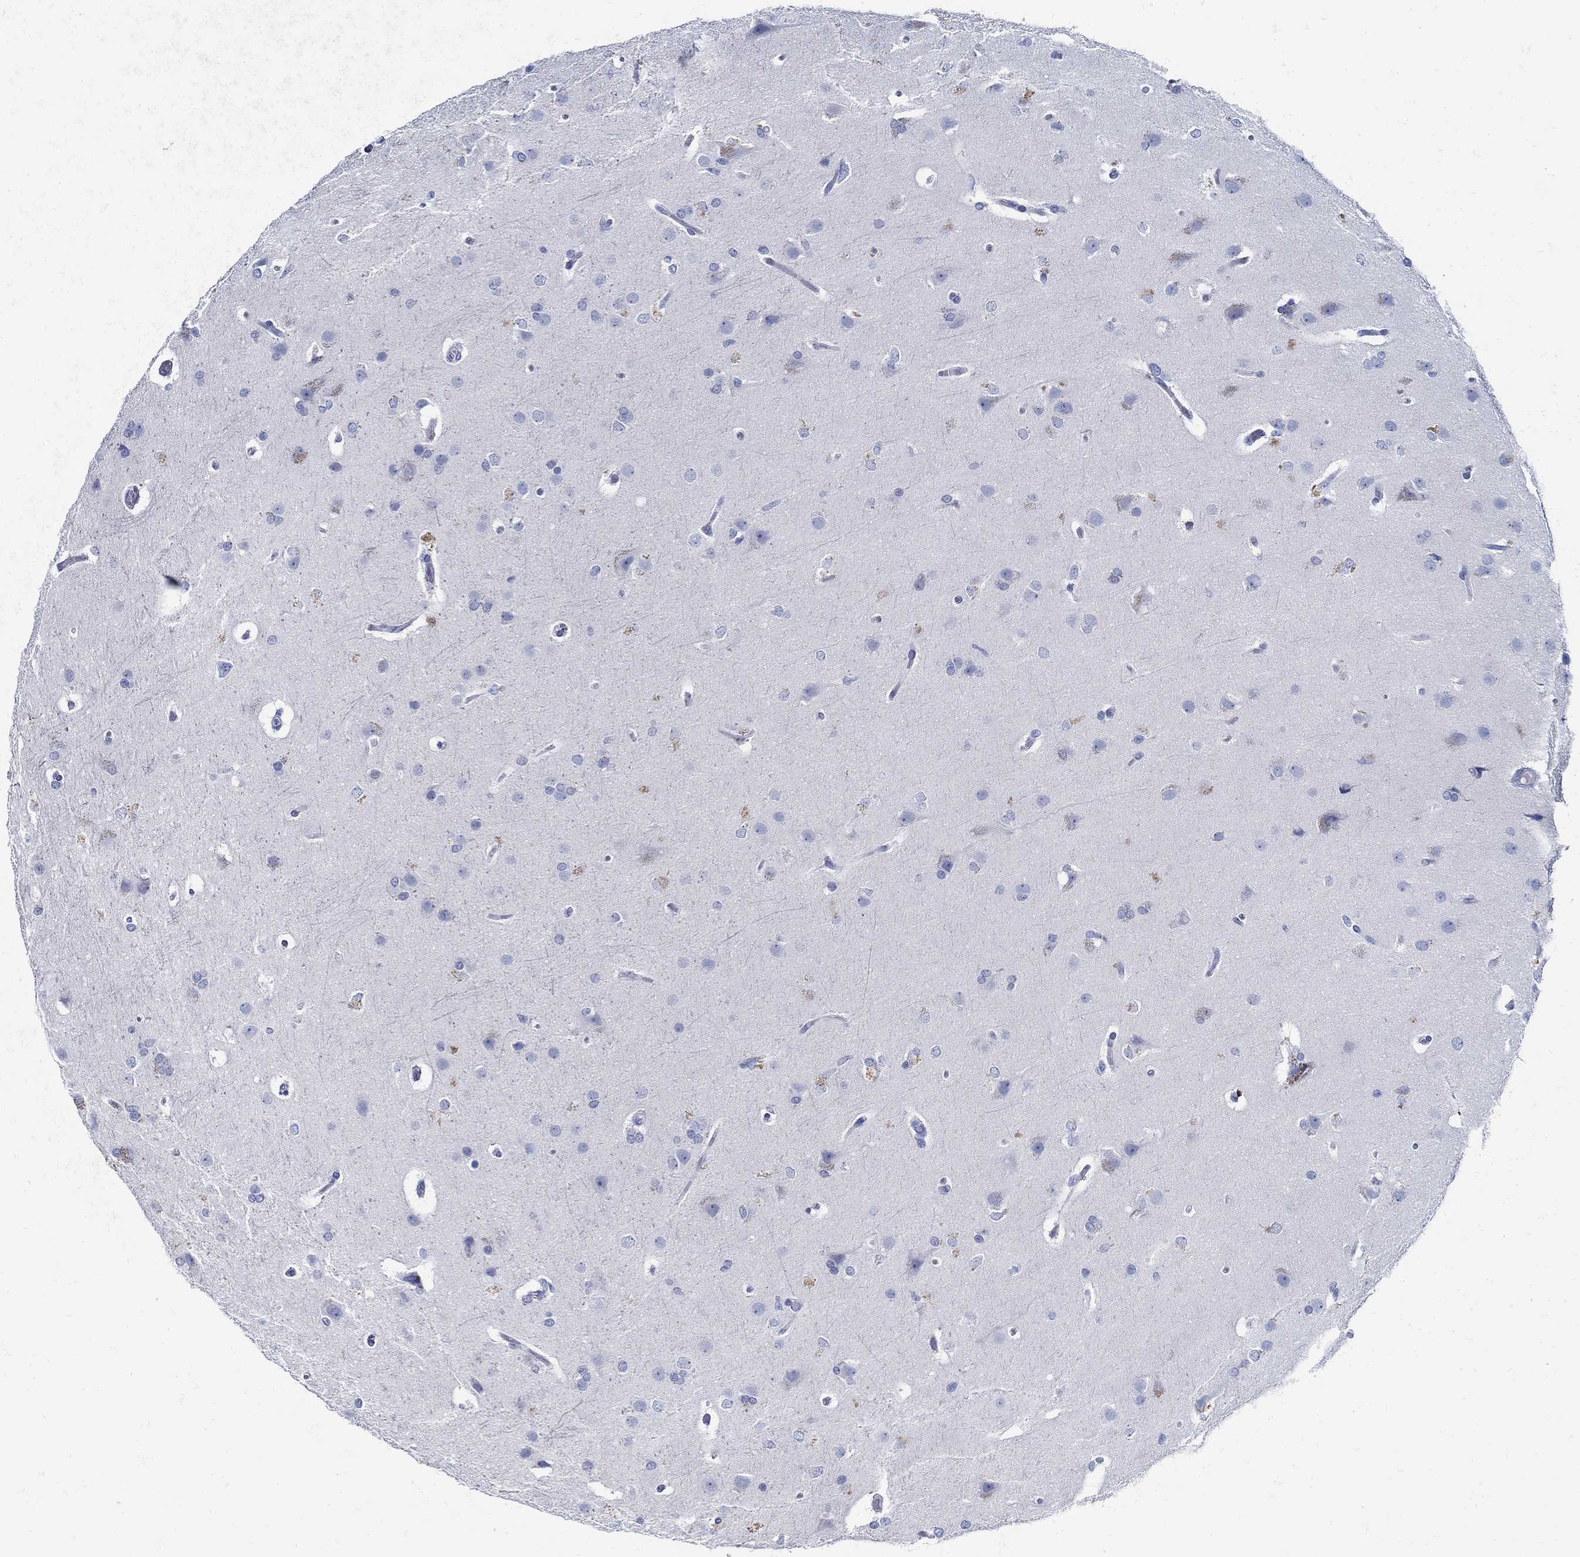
{"staining": {"intensity": "negative", "quantity": "none", "location": "none"}, "tissue": "glioma", "cell_type": "Tumor cells", "image_type": "cancer", "snomed": [{"axis": "morphology", "description": "Glioma, malignant, High grade"}, {"axis": "topography", "description": "Brain"}], "caption": "Immunohistochemical staining of human glioma displays no significant expression in tumor cells.", "gene": "PAX9", "patient": {"sex": "male", "age": 68}}